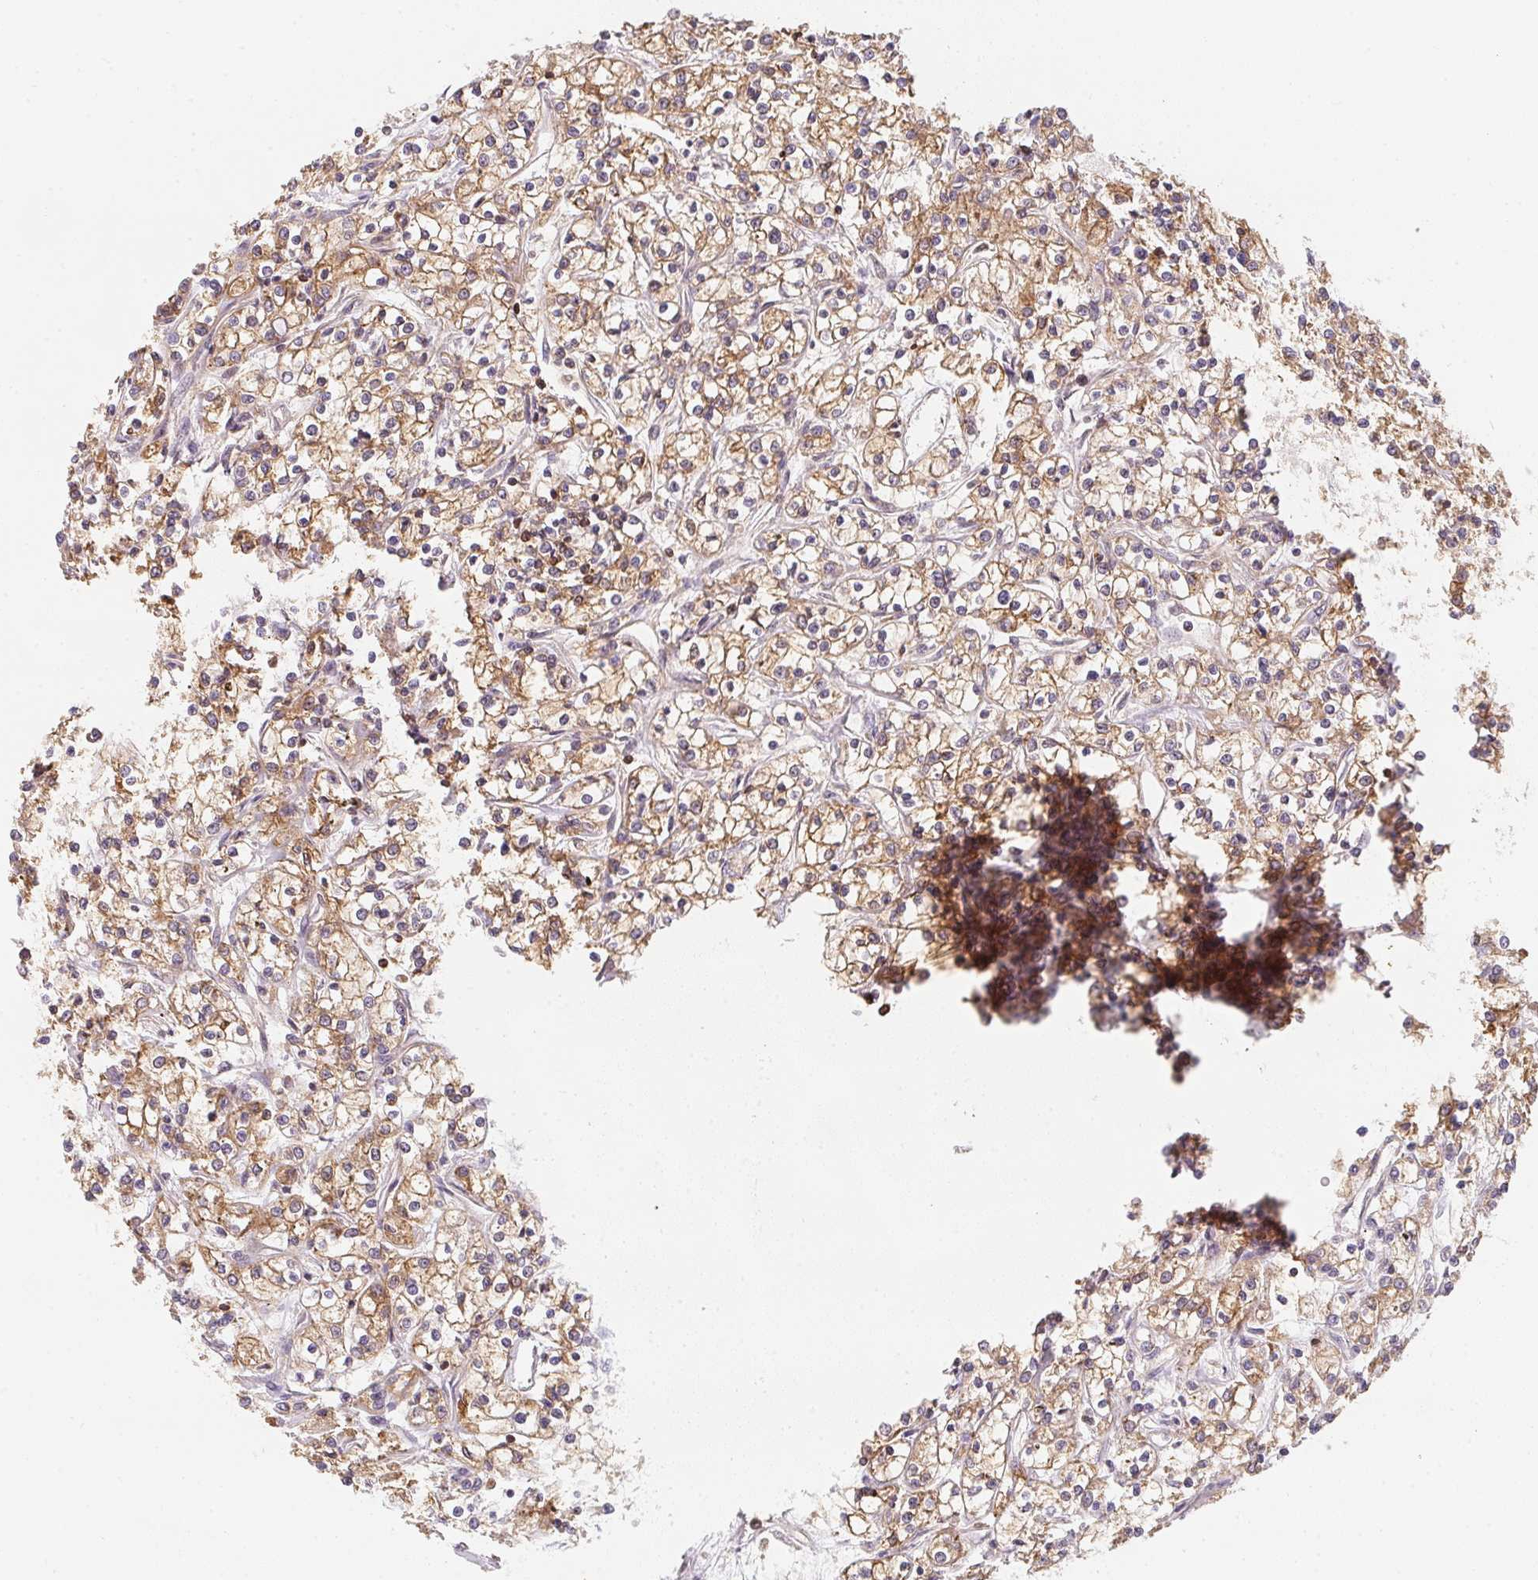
{"staining": {"intensity": "moderate", "quantity": ">75%", "location": "cytoplasmic/membranous"}, "tissue": "renal cancer", "cell_type": "Tumor cells", "image_type": "cancer", "snomed": [{"axis": "morphology", "description": "Adenocarcinoma, NOS"}, {"axis": "topography", "description": "Kidney"}], "caption": "A photomicrograph of renal cancer (adenocarcinoma) stained for a protein shows moderate cytoplasmic/membranous brown staining in tumor cells. The protein is shown in brown color, while the nuclei are stained blue.", "gene": "ANKRD13A", "patient": {"sex": "female", "age": 59}}